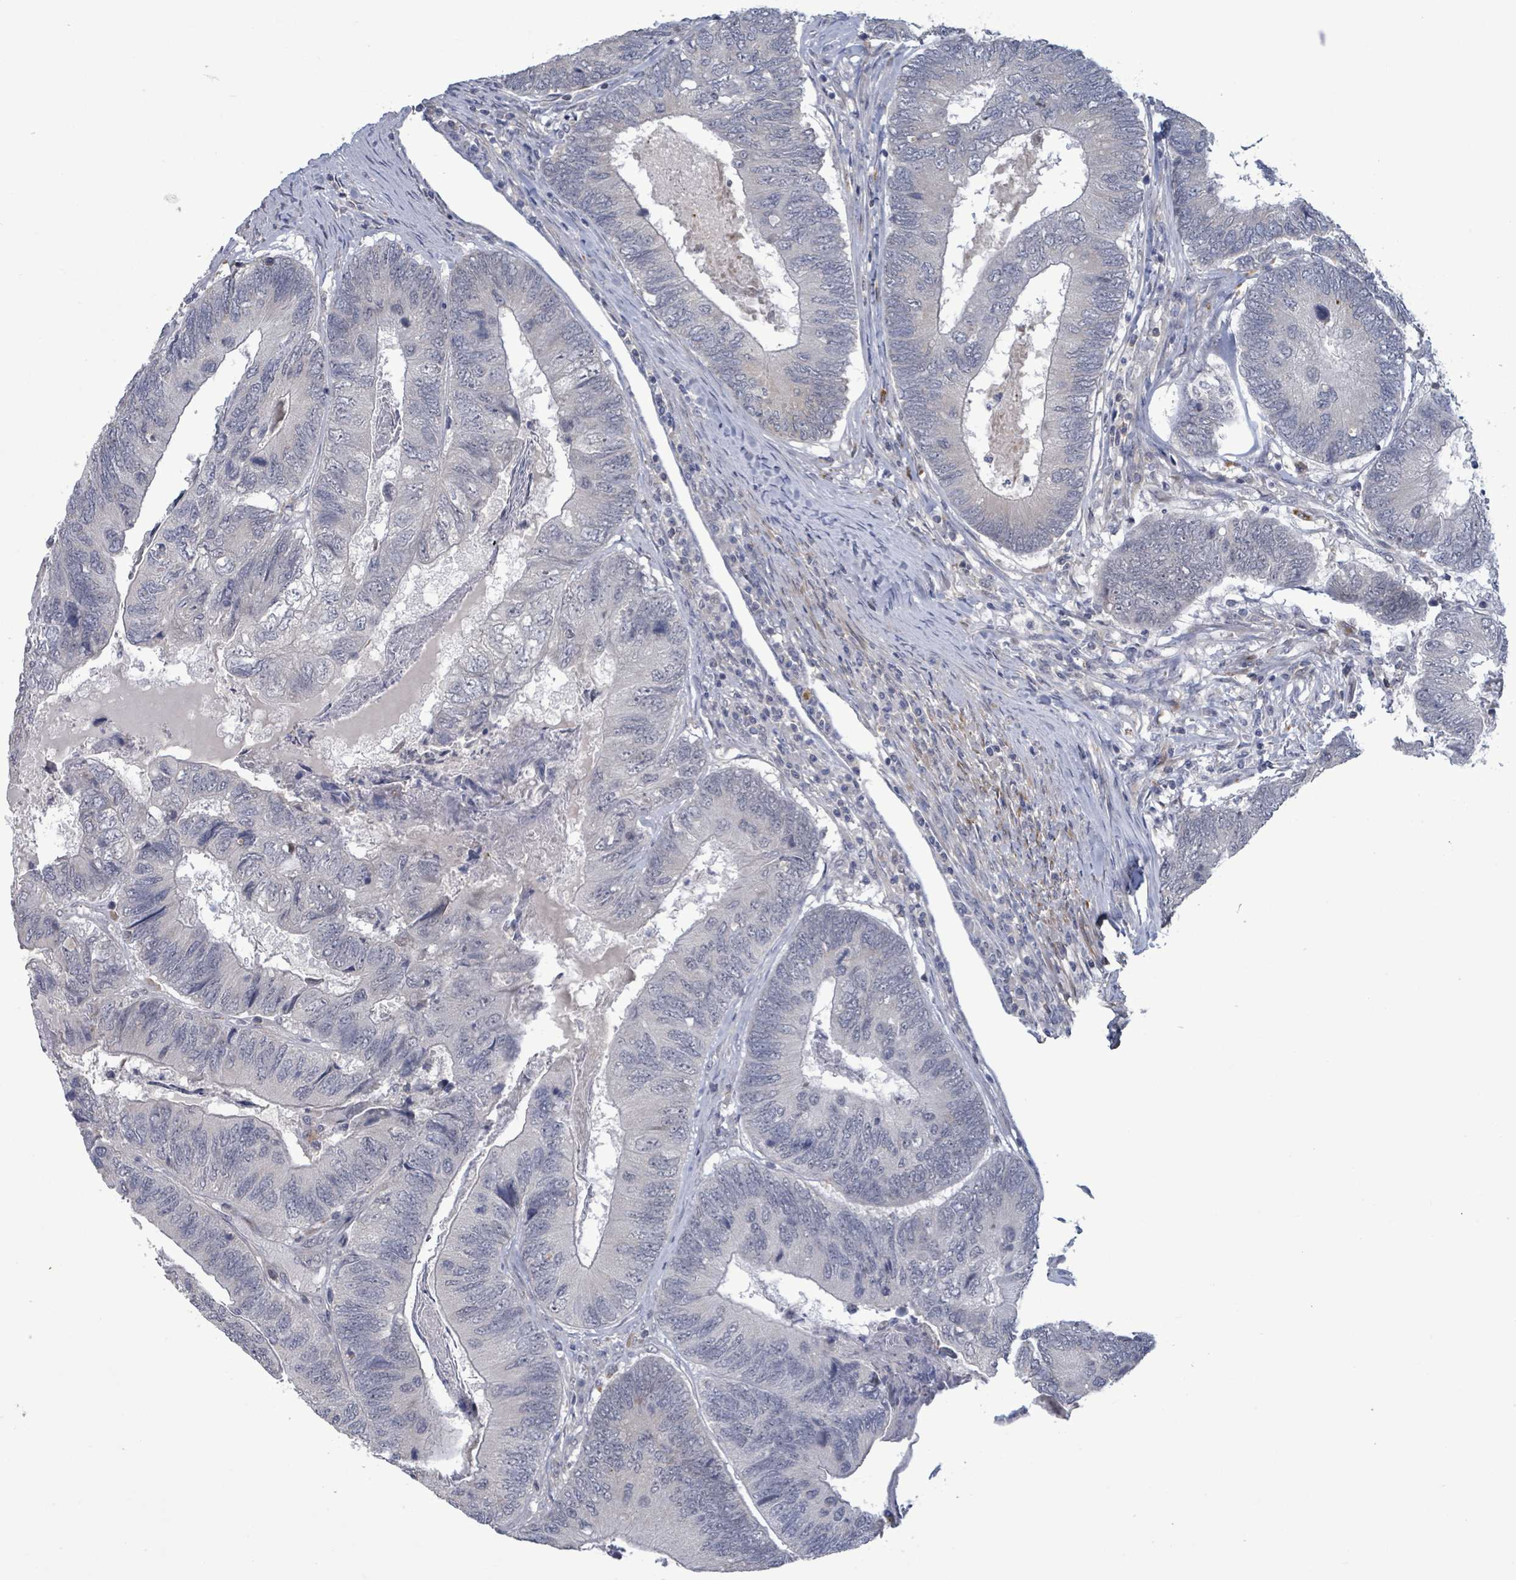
{"staining": {"intensity": "negative", "quantity": "none", "location": "none"}, "tissue": "colorectal cancer", "cell_type": "Tumor cells", "image_type": "cancer", "snomed": [{"axis": "morphology", "description": "Adenocarcinoma, NOS"}, {"axis": "topography", "description": "Colon"}], "caption": "Tumor cells are negative for brown protein staining in colorectal adenocarcinoma.", "gene": "AMMECR1", "patient": {"sex": "female", "age": 67}}